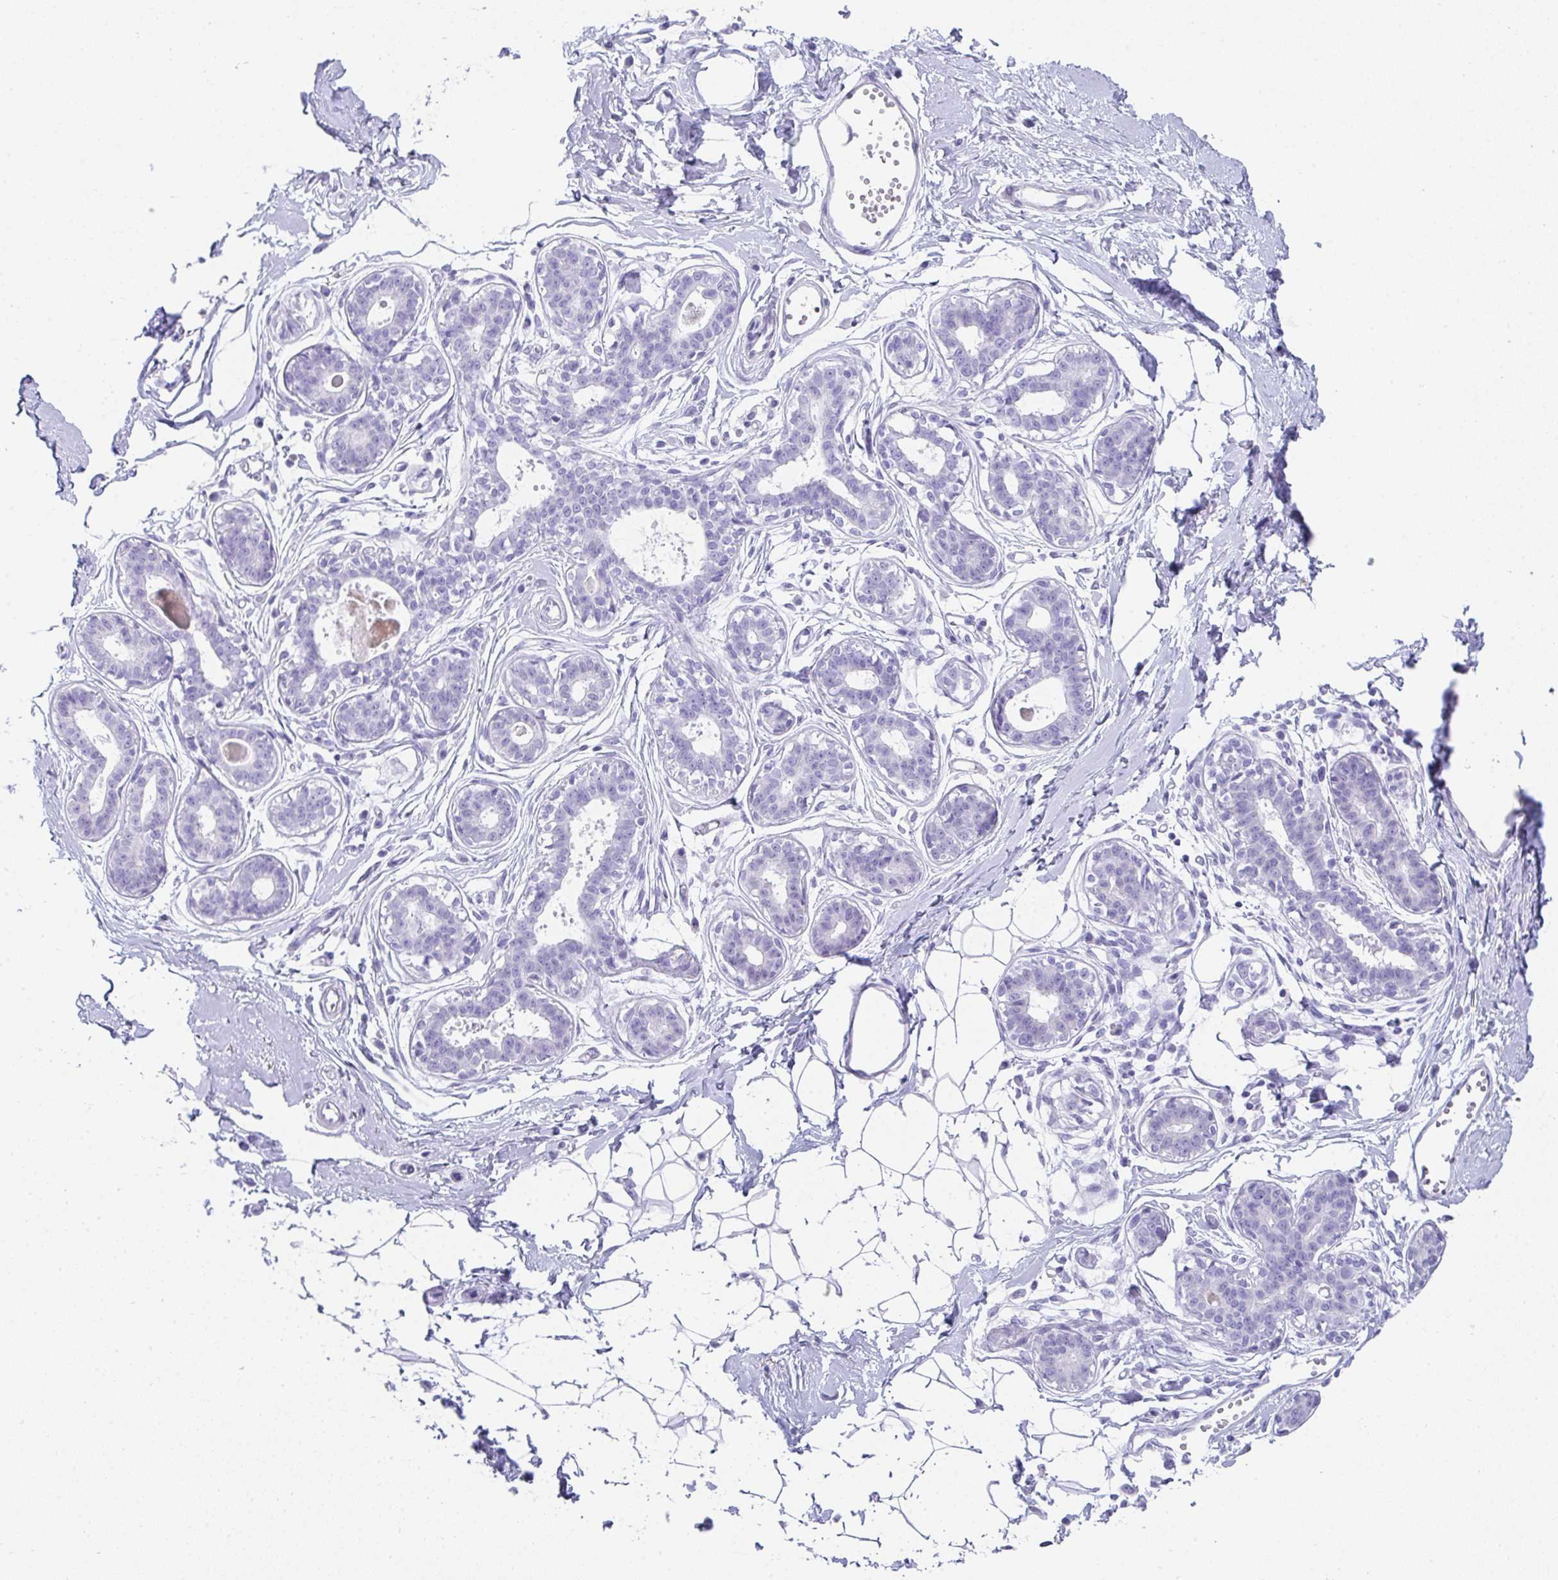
{"staining": {"intensity": "negative", "quantity": "none", "location": "none"}, "tissue": "breast", "cell_type": "Adipocytes", "image_type": "normal", "snomed": [{"axis": "morphology", "description": "Normal tissue, NOS"}, {"axis": "topography", "description": "Breast"}], "caption": "Protein analysis of normal breast displays no significant staining in adipocytes.", "gene": "RLF", "patient": {"sex": "female", "age": 45}}